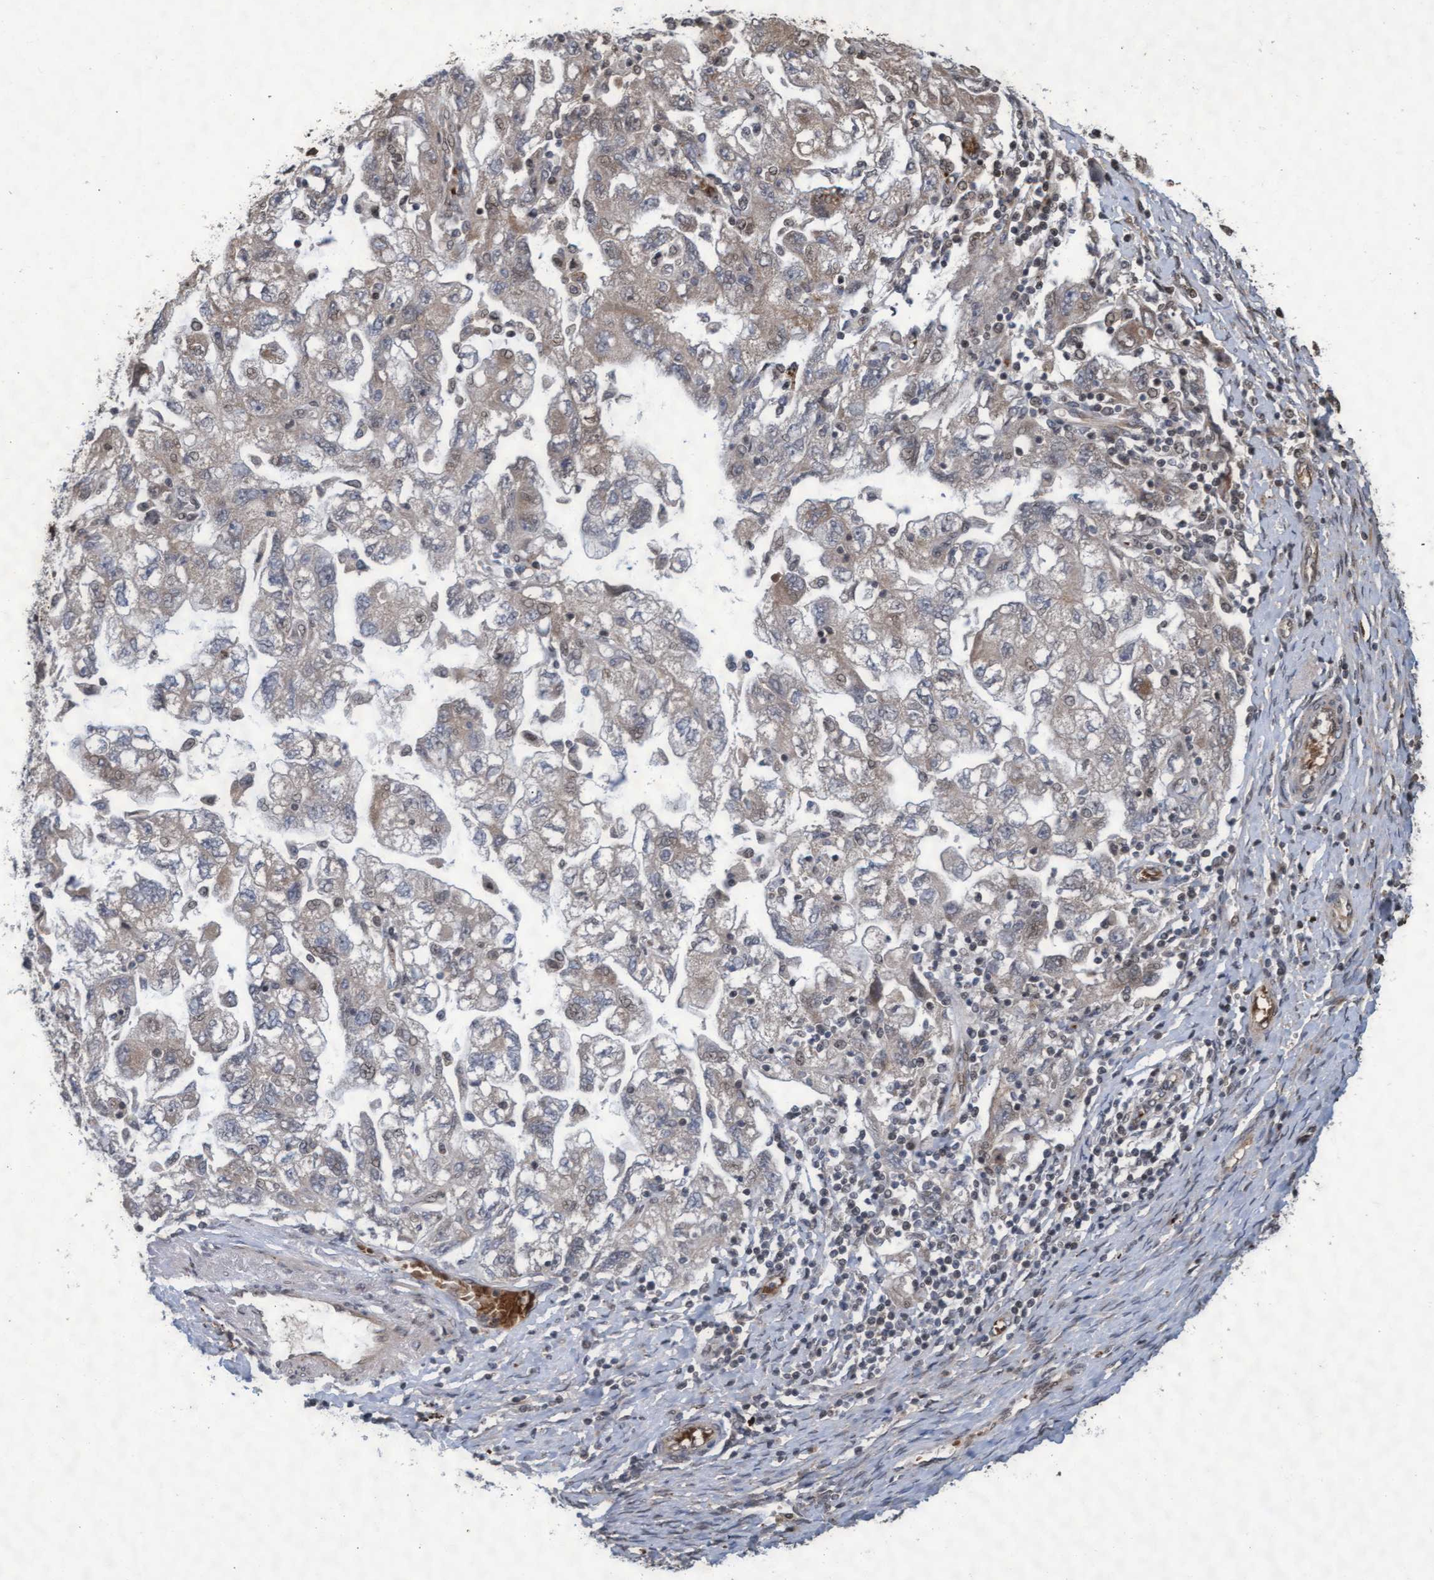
{"staining": {"intensity": "weak", "quantity": "25%-75%", "location": "cytoplasmic/membranous"}, "tissue": "ovarian cancer", "cell_type": "Tumor cells", "image_type": "cancer", "snomed": [{"axis": "morphology", "description": "Carcinoma, NOS"}, {"axis": "morphology", "description": "Cystadenocarcinoma, serous, NOS"}, {"axis": "topography", "description": "Ovary"}], "caption": "Protein analysis of ovarian serous cystadenocarcinoma tissue shows weak cytoplasmic/membranous staining in about 25%-75% of tumor cells.", "gene": "KCNC2", "patient": {"sex": "female", "age": 69}}